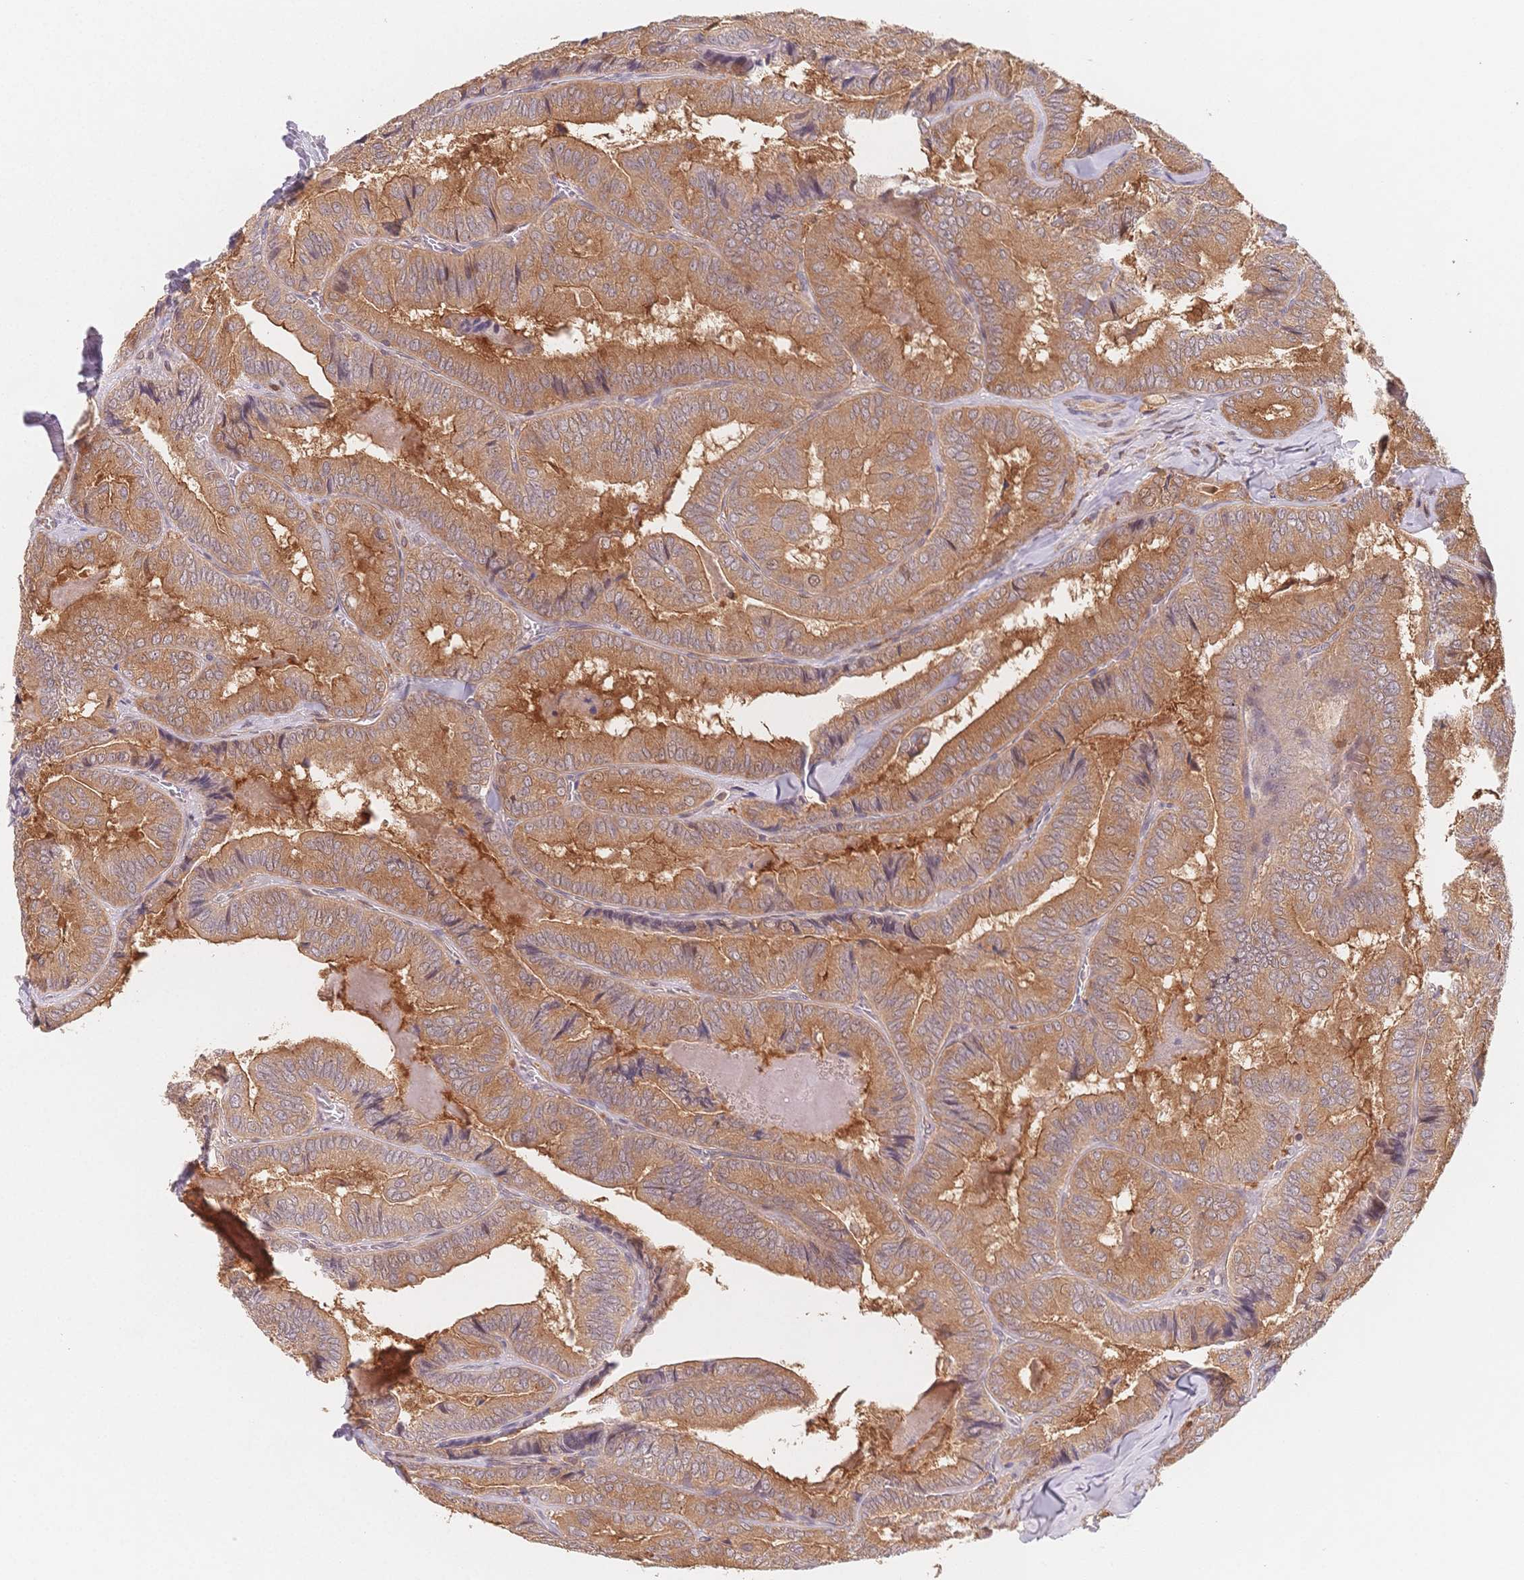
{"staining": {"intensity": "moderate", "quantity": ">75%", "location": "cytoplasmic/membranous"}, "tissue": "thyroid cancer", "cell_type": "Tumor cells", "image_type": "cancer", "snomed": [{"axis": "morphology", "description": "Papillary adenocarcinoma, NOS"}, {"axis": "topography", "description": "Thyroid gland"}], "caption": "An immunohistochemistry micrograph of tumor tissue is shown. Protein staining in brown shows moderate cytoplasmic/membranous positivity in thyroid cancer within tumor cells.", "gene": "C12orf75", "patient": {"sex": "female", "age": 75}}